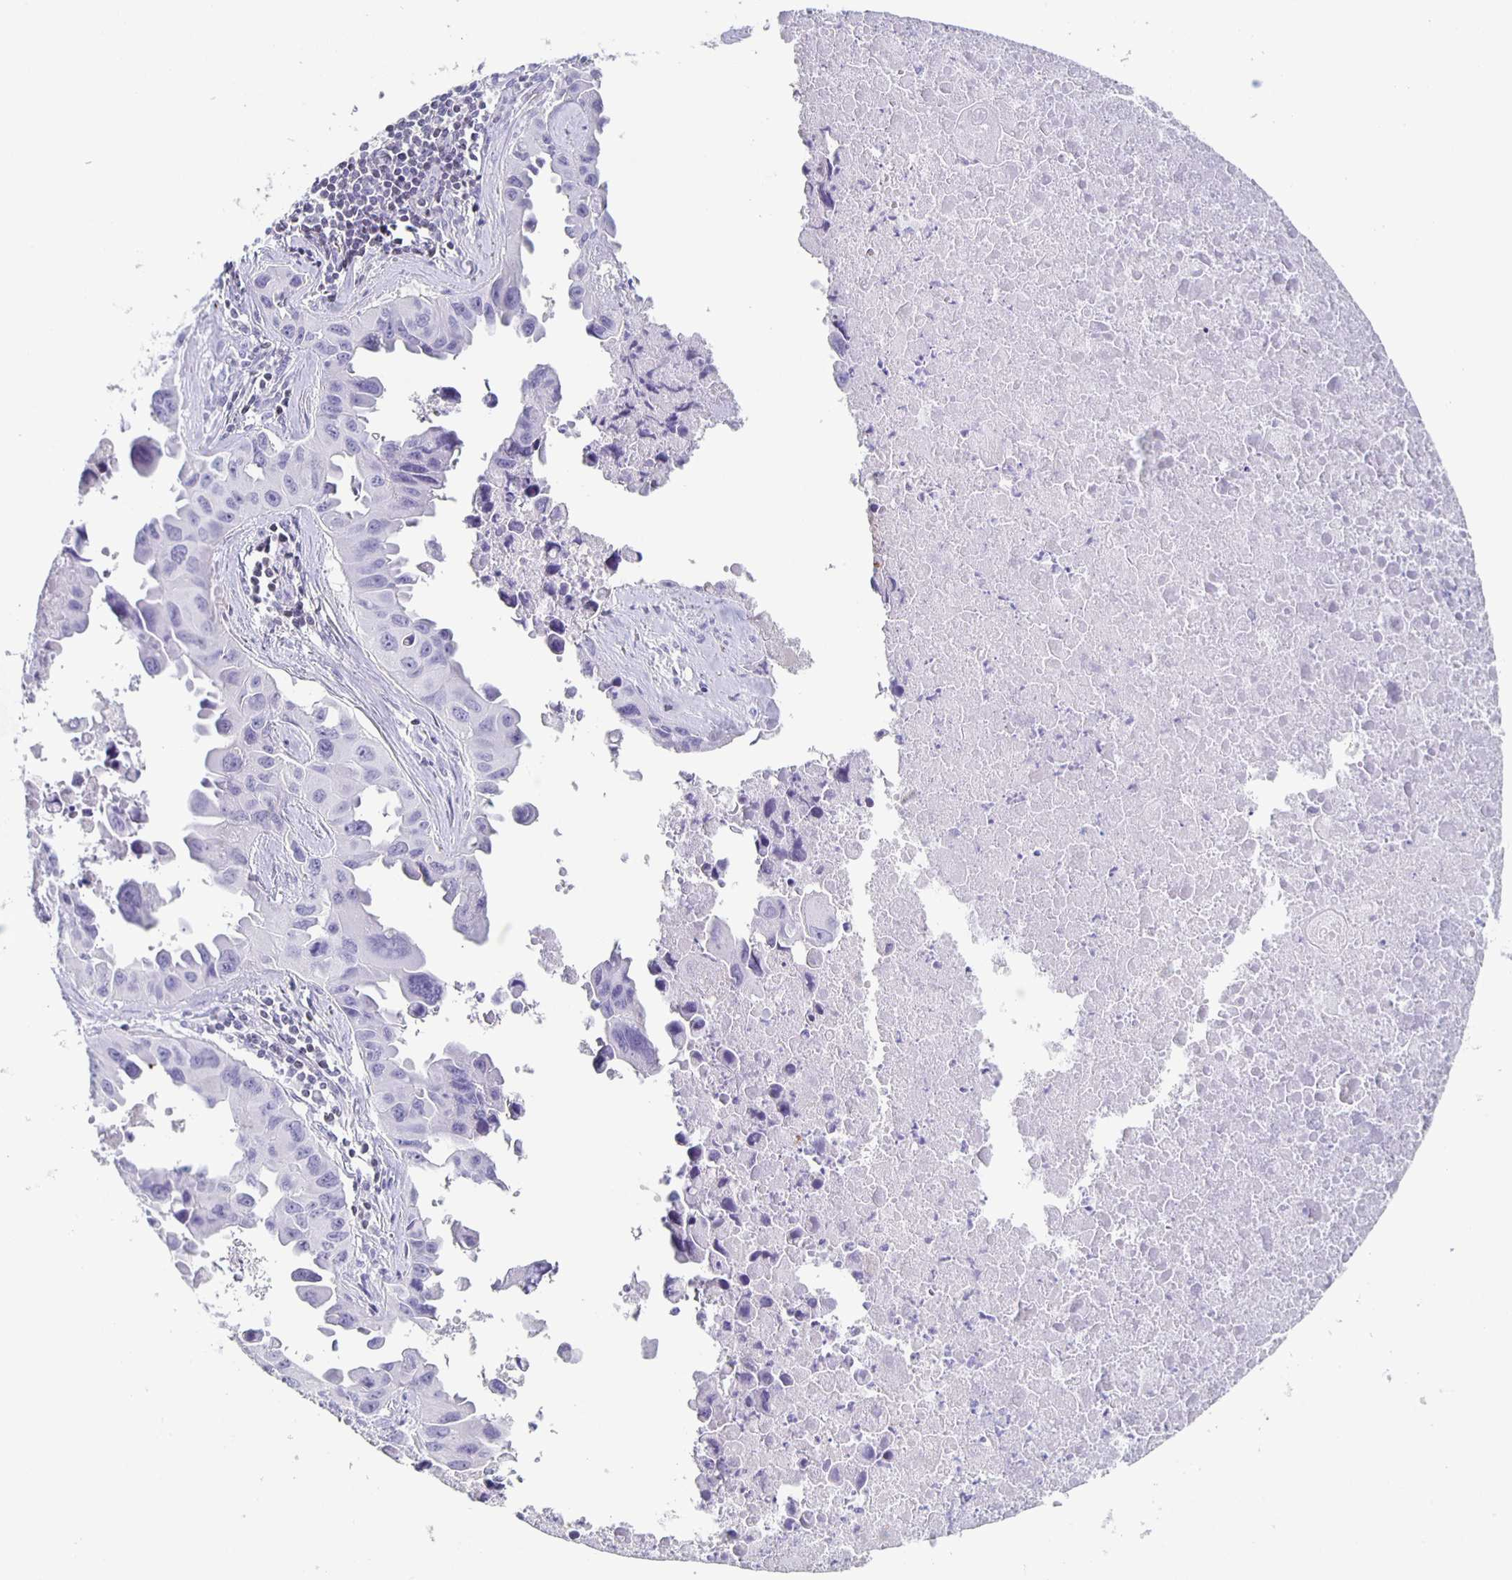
{"staining": {"intensity": "negative", "quantity": "none", "location": "none"}, "tissue": "lung cancer", "cell_type": "Tumor cells", "image_type": "cancer", "snomed": [{"axis": "morphology", "description": "Adenocarcinoma, NOS"}, {"axis": "topography", "description": "Lymph node"}, {"axis": "topography", "description": "Lung"}], "caption": "There is no significant positivity in tumor cells of lung cancer (adenocarcinoma).", "gene": "FGA", "patient": {"sex": "male", "age": 64}}